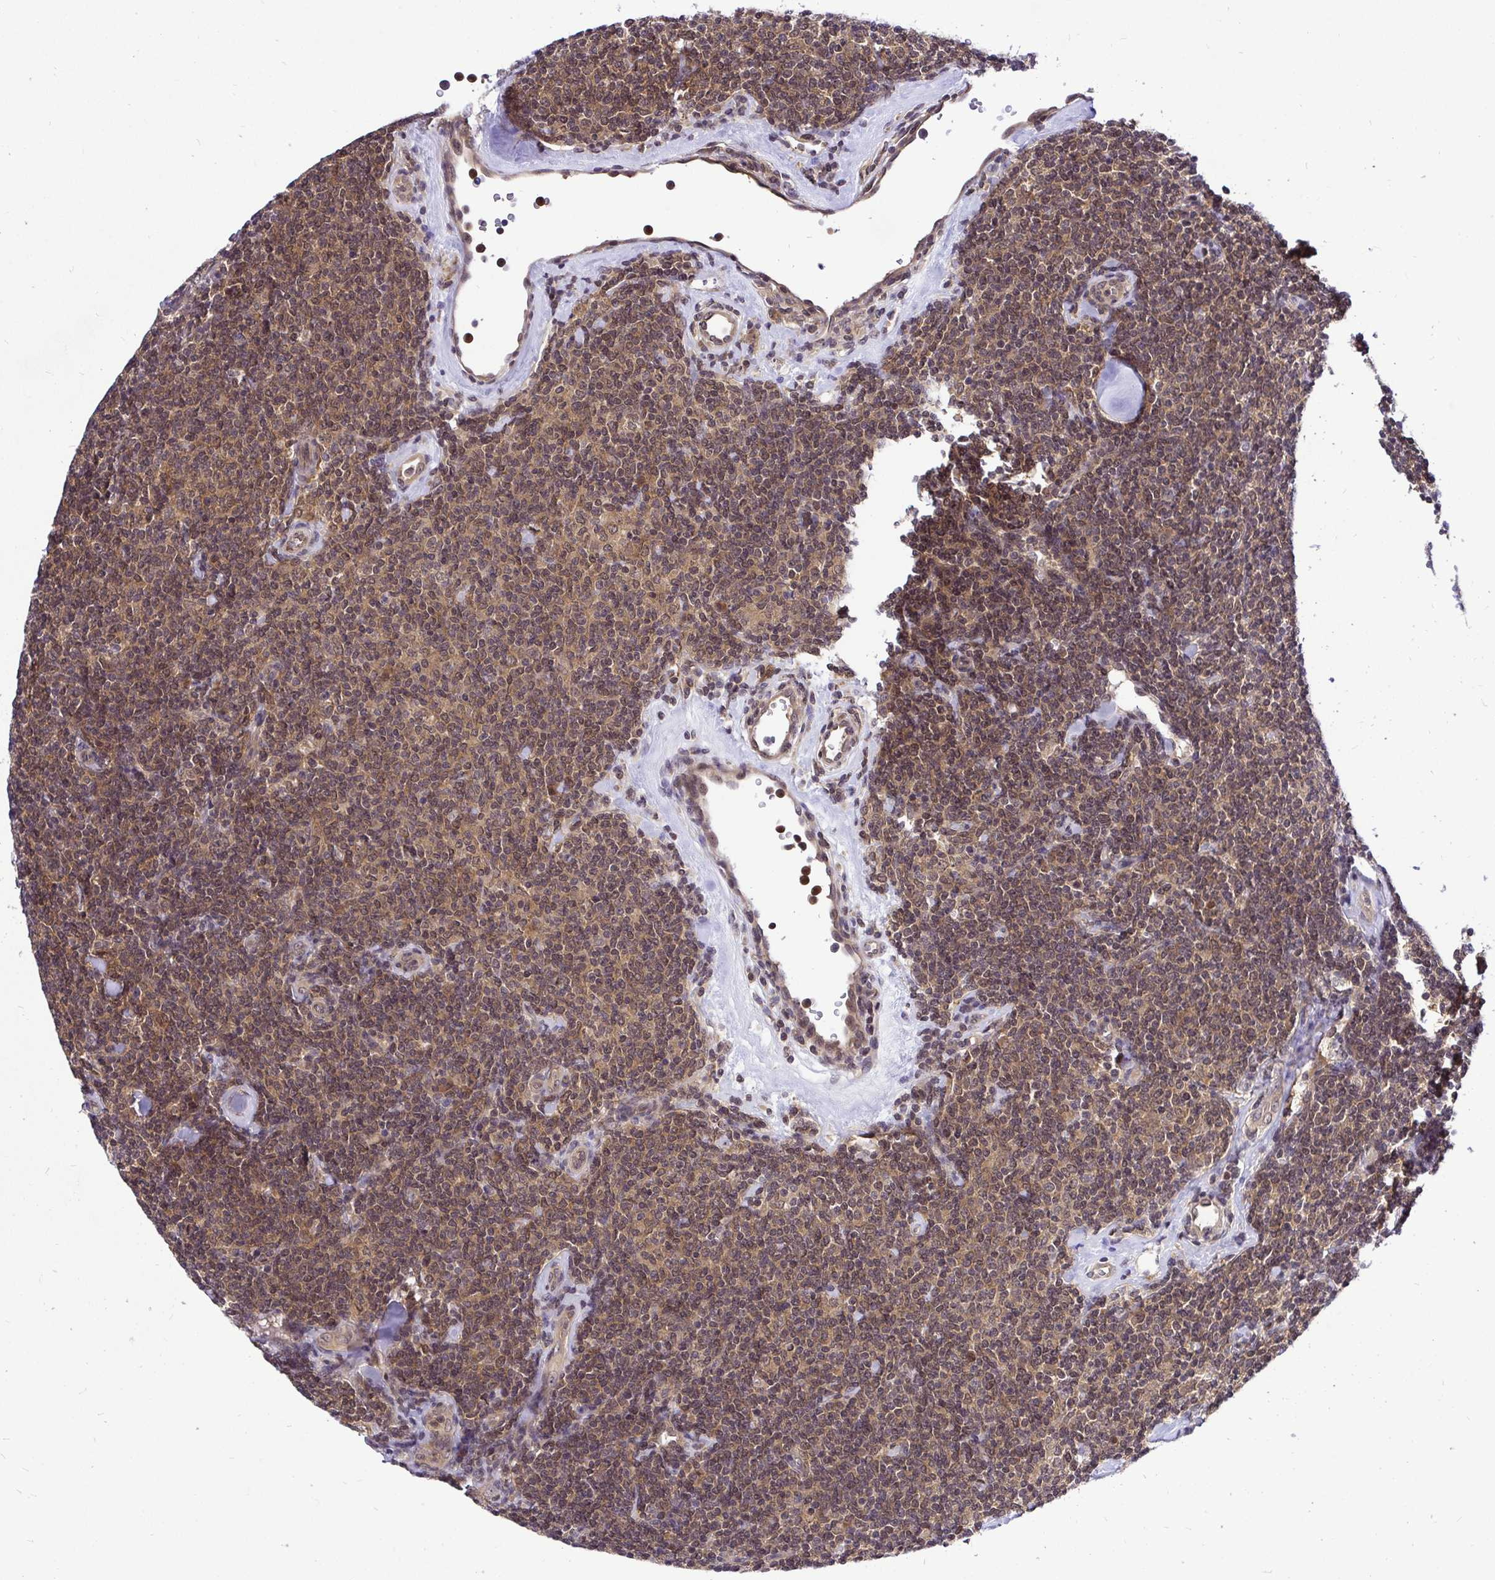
{"staining": {"intensity": "moderate", "quantity": ">75%", "location": "cytoplasmic/membranous,nuclear"}, "tissue": "lymphoma", "cell_type": "Tumor cells", "image_type": "cancer", "snomed": [{"axis": "morphology", "description": "Malignant lymphoma, non-Hodgkin's type, Low grade"}, {"axis": "topography", "description": "Lymph node"}], "caption": "A histopathology image of human lymphoma stained for a protein exhibits moderate cytoplasmic/membranous and nuclear brown staining in tumor cells. (Stains: DAB in brown, nuclei in blue, Microscopy: brightfield microscopy at high magnification).", "gene": "UBE2M", "patient": {"sex": "female", "age": 56}}